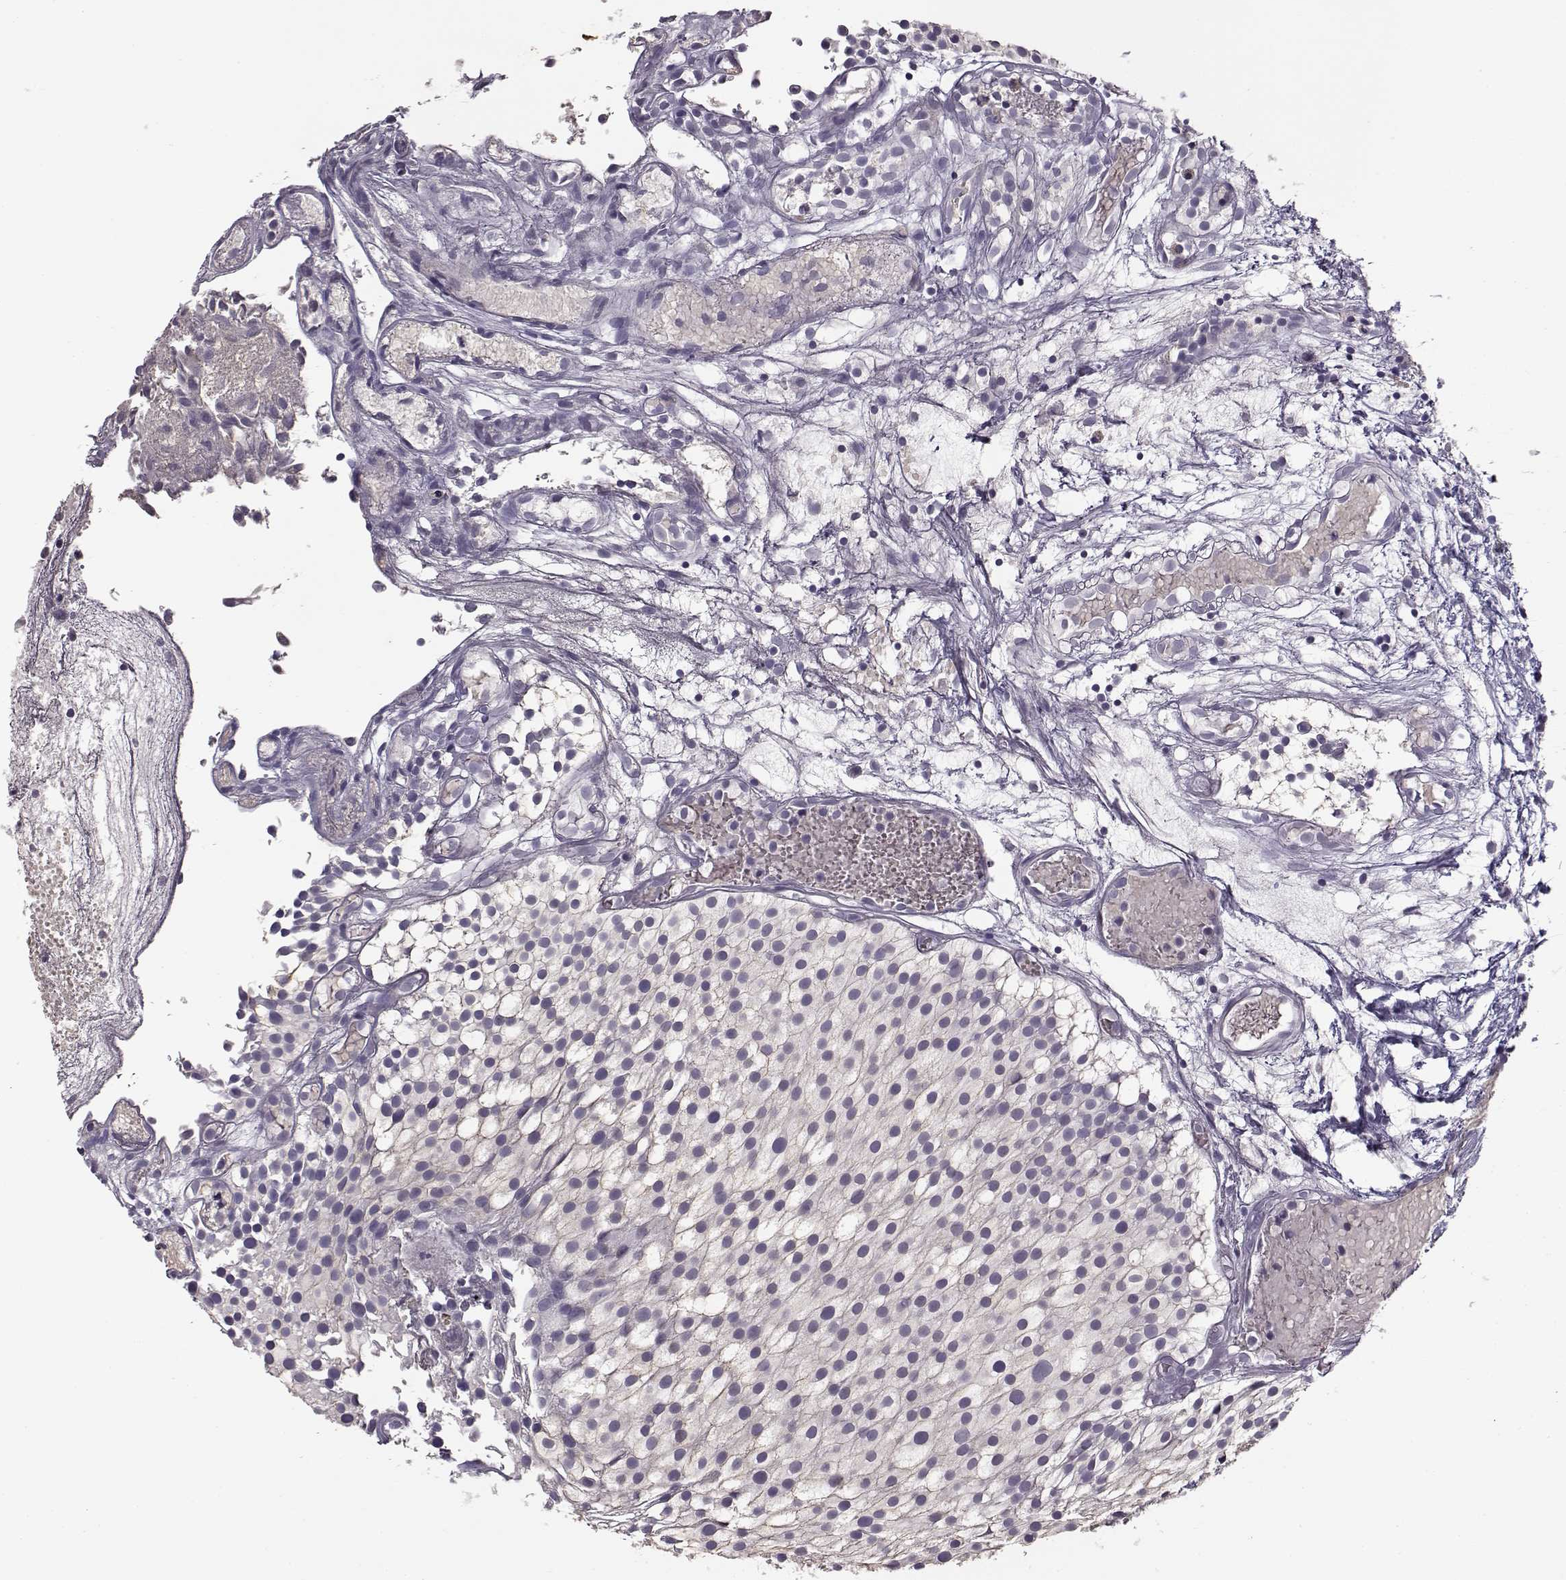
{"staining": {"intensity": "negative", "quantity": "none", "location": "none"}, "tissue": "urothelial cancer", "cell_type": "Tumor cells", "image_type": "cancer", "snomed": [{"axis": "morphology", "description": "Urothelial carcinoma, Low grade"}, {"axis": "topography", "description": "Urinary bladder"}], "caption": "Protein analysis of urothelial carcinoma (low-grade) displays no significant positivity in tumor cells.", "gene": "UROC1", "patient": {"sex": "male", "age": 79}}